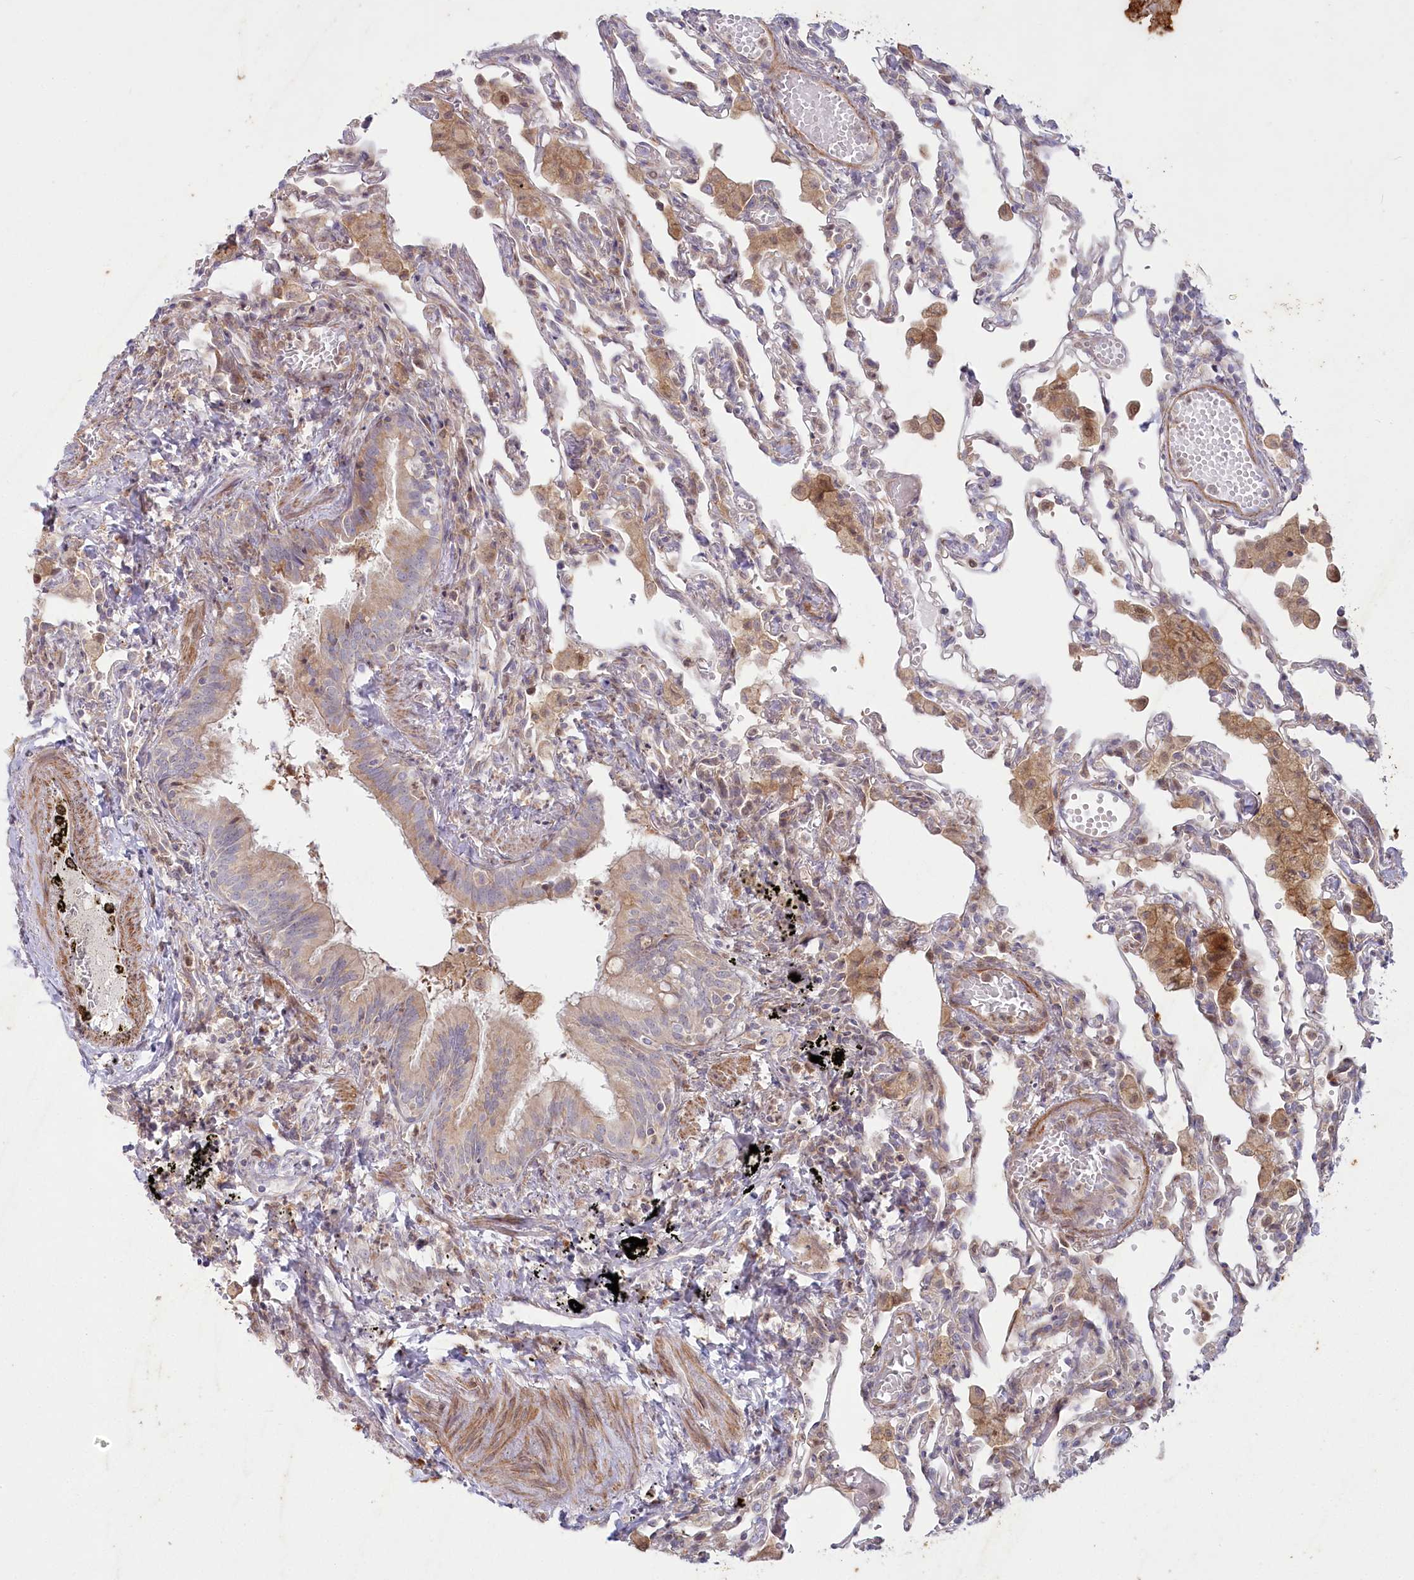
{"staining": {"intensity": "negative", "quantity": "none", "location": "none"}, "tissue": "lung", "cell_type": "Alveolar cells", "image_type": "normal", "snomed": [{"axis": "morphology", "description": "Normal tissue, NOS"}, {"axis": "topography", "description": "Bronchus"}, {"axis": "topography", "description": "Lung"}], "caption": "The image exhibits no staining of alveolar cells in normal lung. Brightfield microscopy of immunohistochemistry (IHC) stained with DAB (brown) and hematoxylin (blue), captured at high magnification.", "gene": "MTG1", "patient": {"sex": "female", "age": 49}}